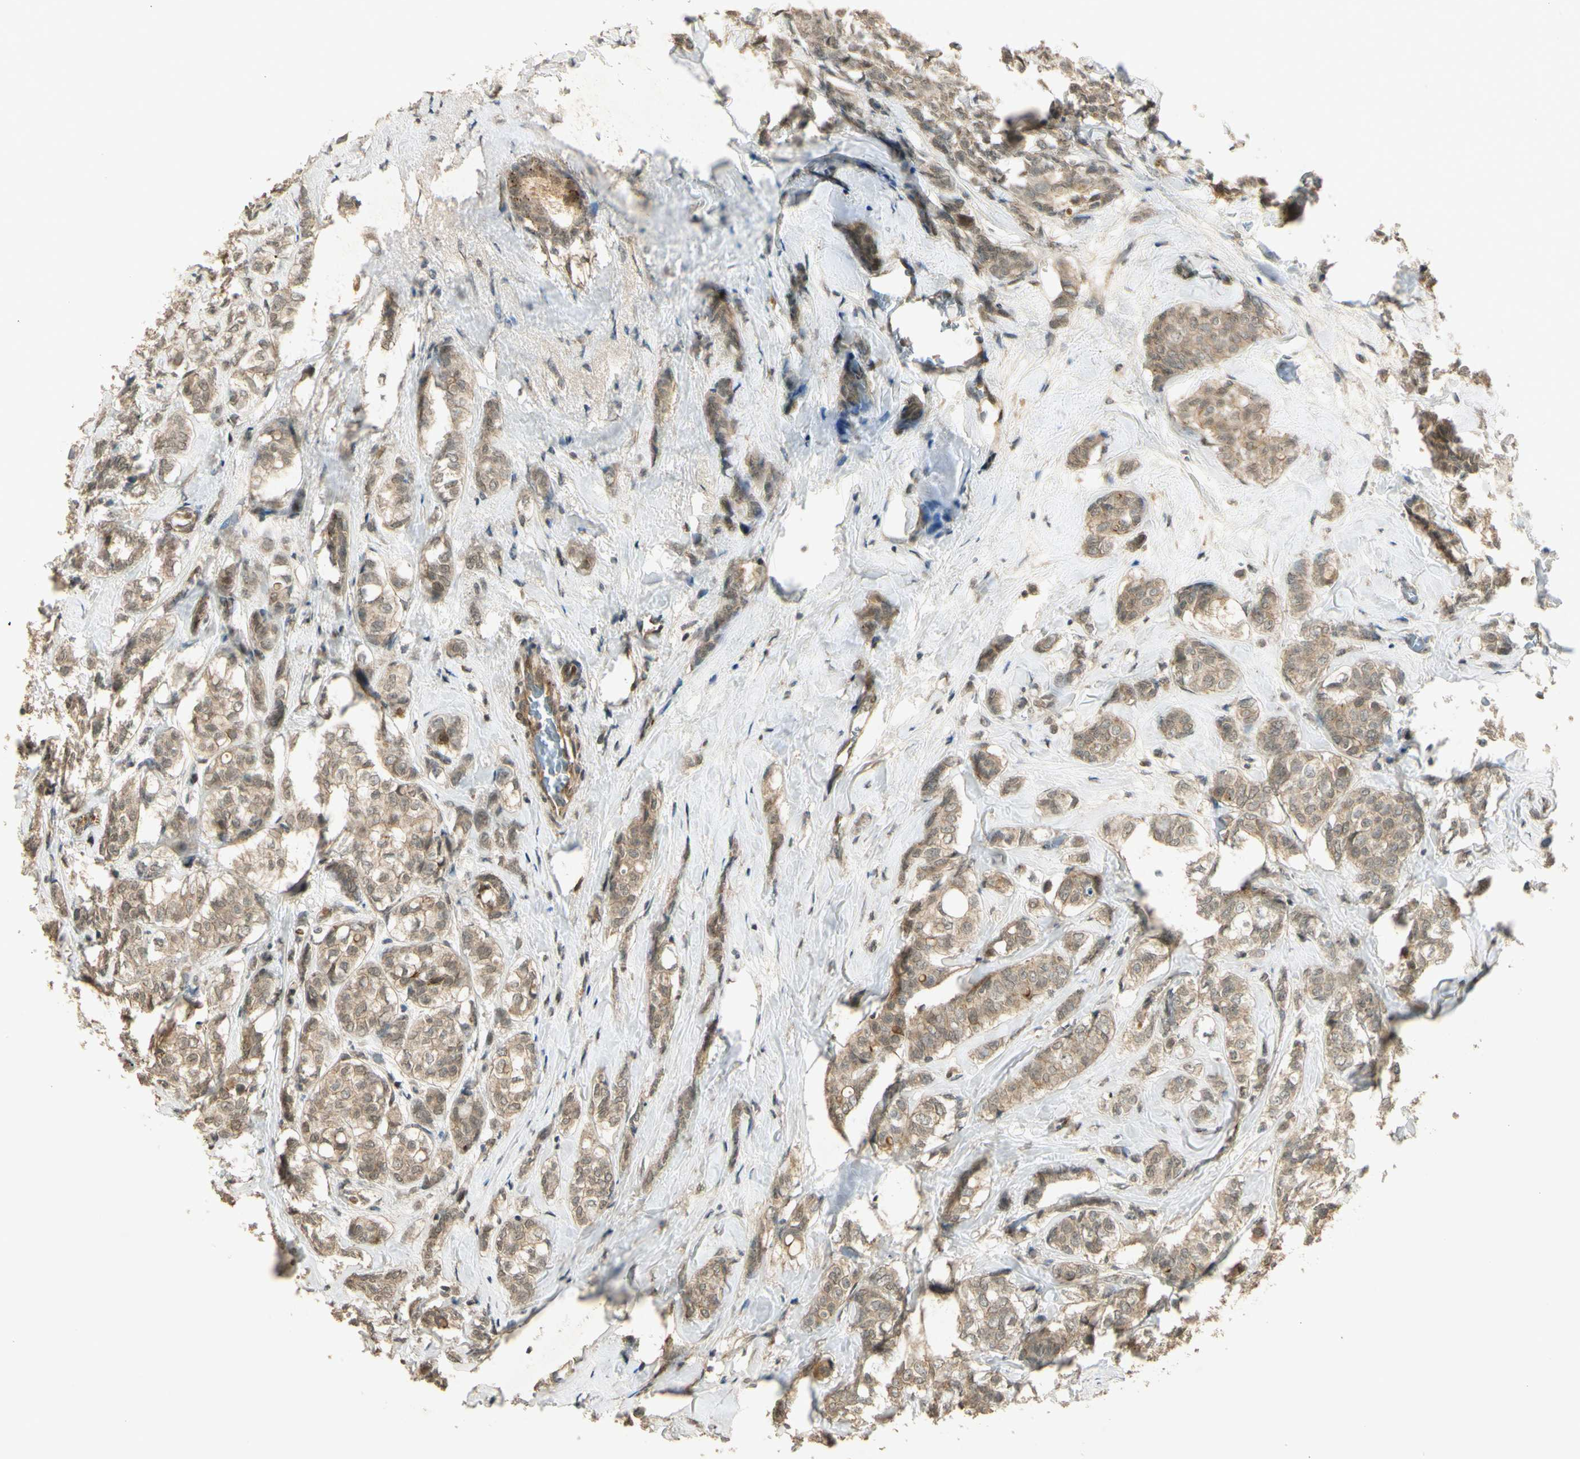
{"staining": {"intensity": "moderate", "quantity": ">75%", "location": "cytoplasmic/membranous"}, "tissue": "breast cancer", "cell_type": "Tumor cells", "image_type": "cancer", "snomed": [{"axis": "morphology", "description": "Lobular carcinoma"}, {"axis": "topography", "description": "Breast"}], "caption": "A brown stain highlights moderate cytoplasmic/membranous positivity of a protein in human breast lobular carcinoma tumor cells.", "gene": "GMEB2", "patient": {"sex": "female", "age": 60}}